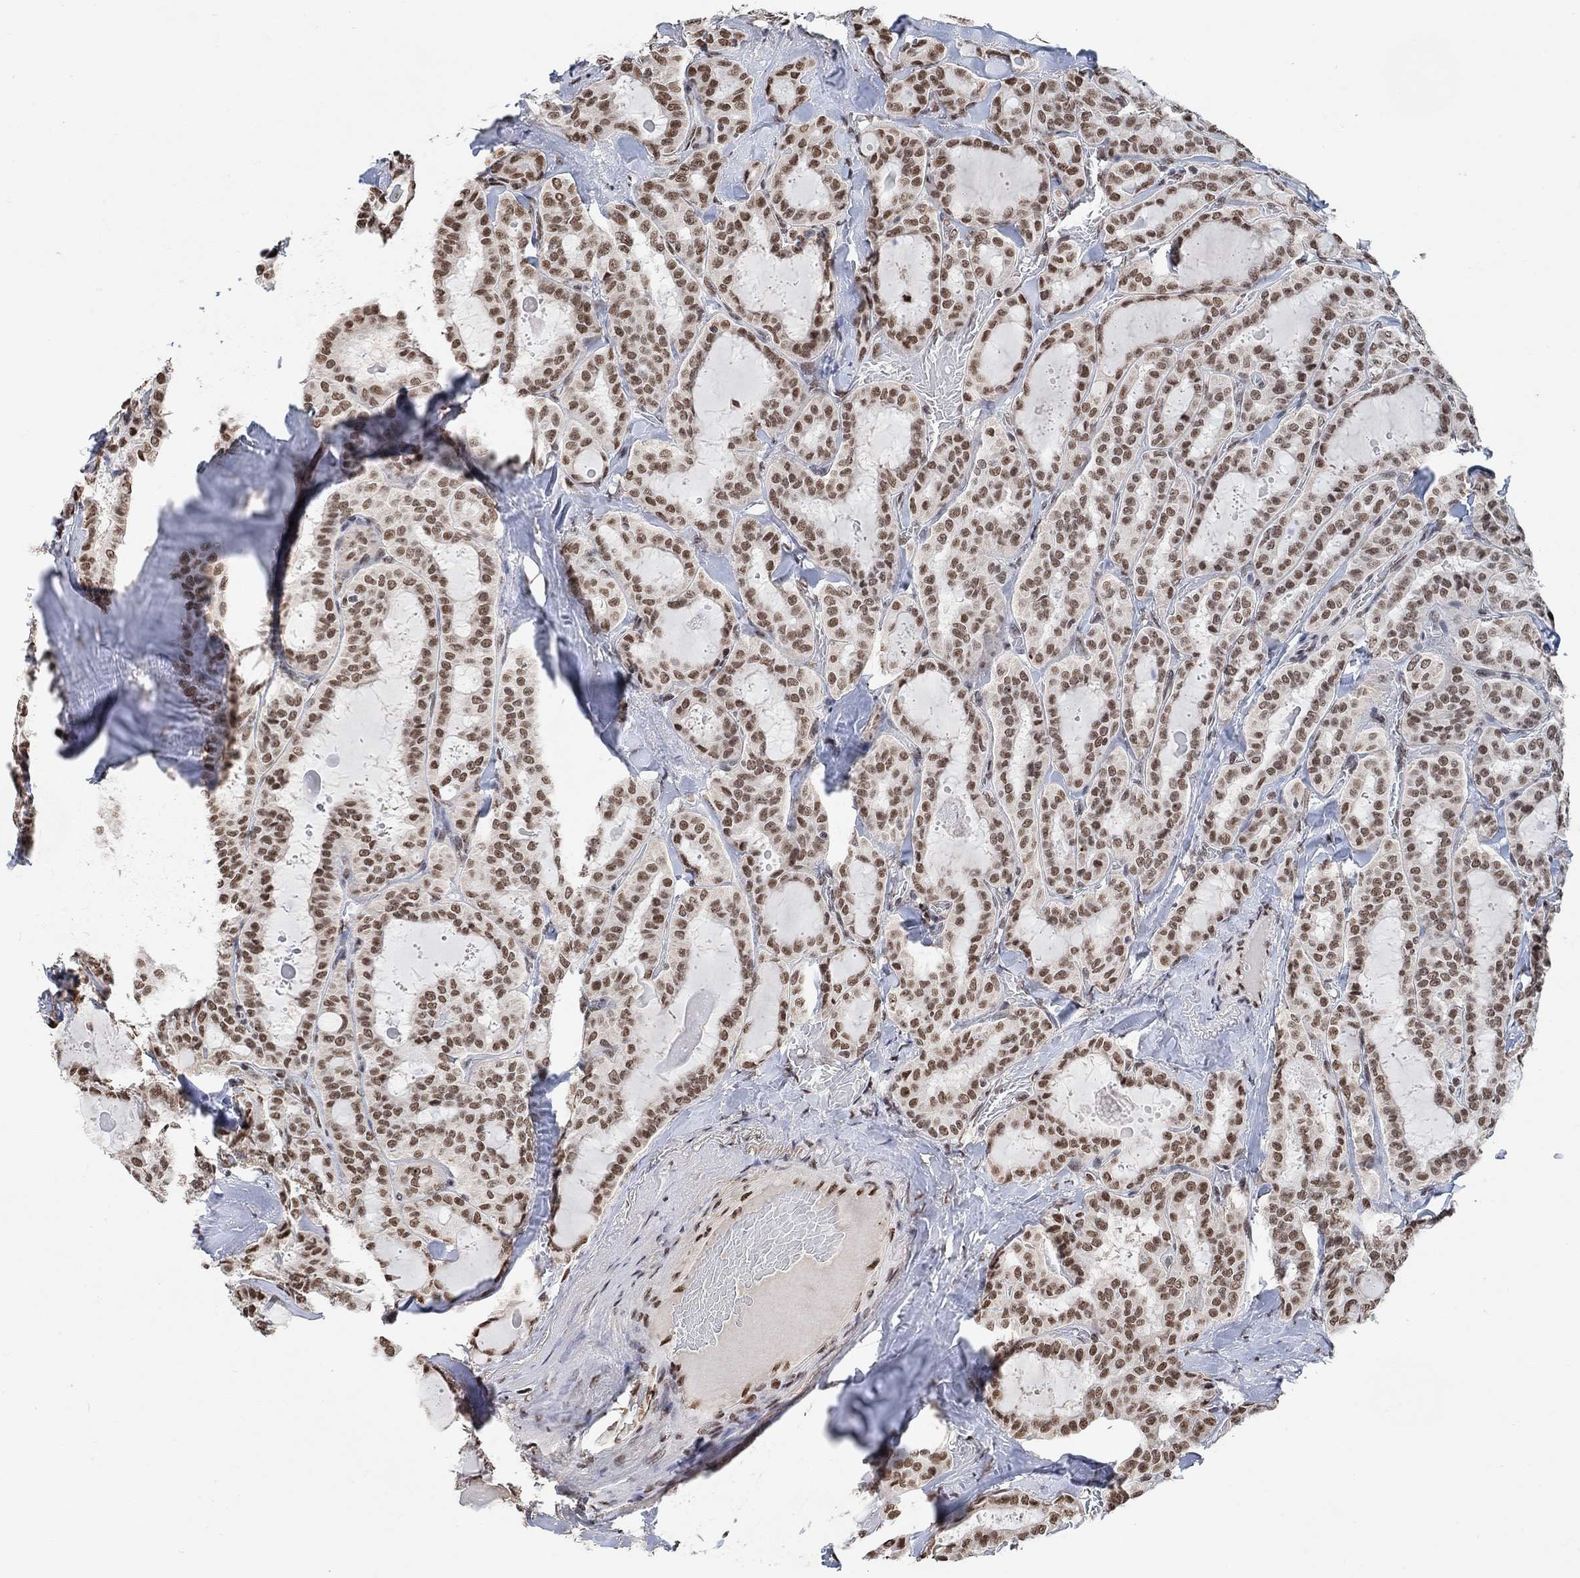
{"staining": {"intensity": "moderate", "quantity": ">75%", "location": "nuclear"}, "tissue": "thyroid cancer", "cell_type": "Tumor cells", "image_type": "cancer", "snomed": [{"axis": "morphology", "description": "Papillary adenocarcinoma, NOS"}, {"axis": "topography", "description": "Thyroid gland"}], "caption": "This micrograph displays thyroid cancer (papillary adenocarcinoma) stained with IHC to label a protein in brown. The nuclear of tumor cells show moderate positivity for the protein. Nuclei are counter-stained blue.", "gene": "USP39", "patient": {"sex": "female", "age": 39}}